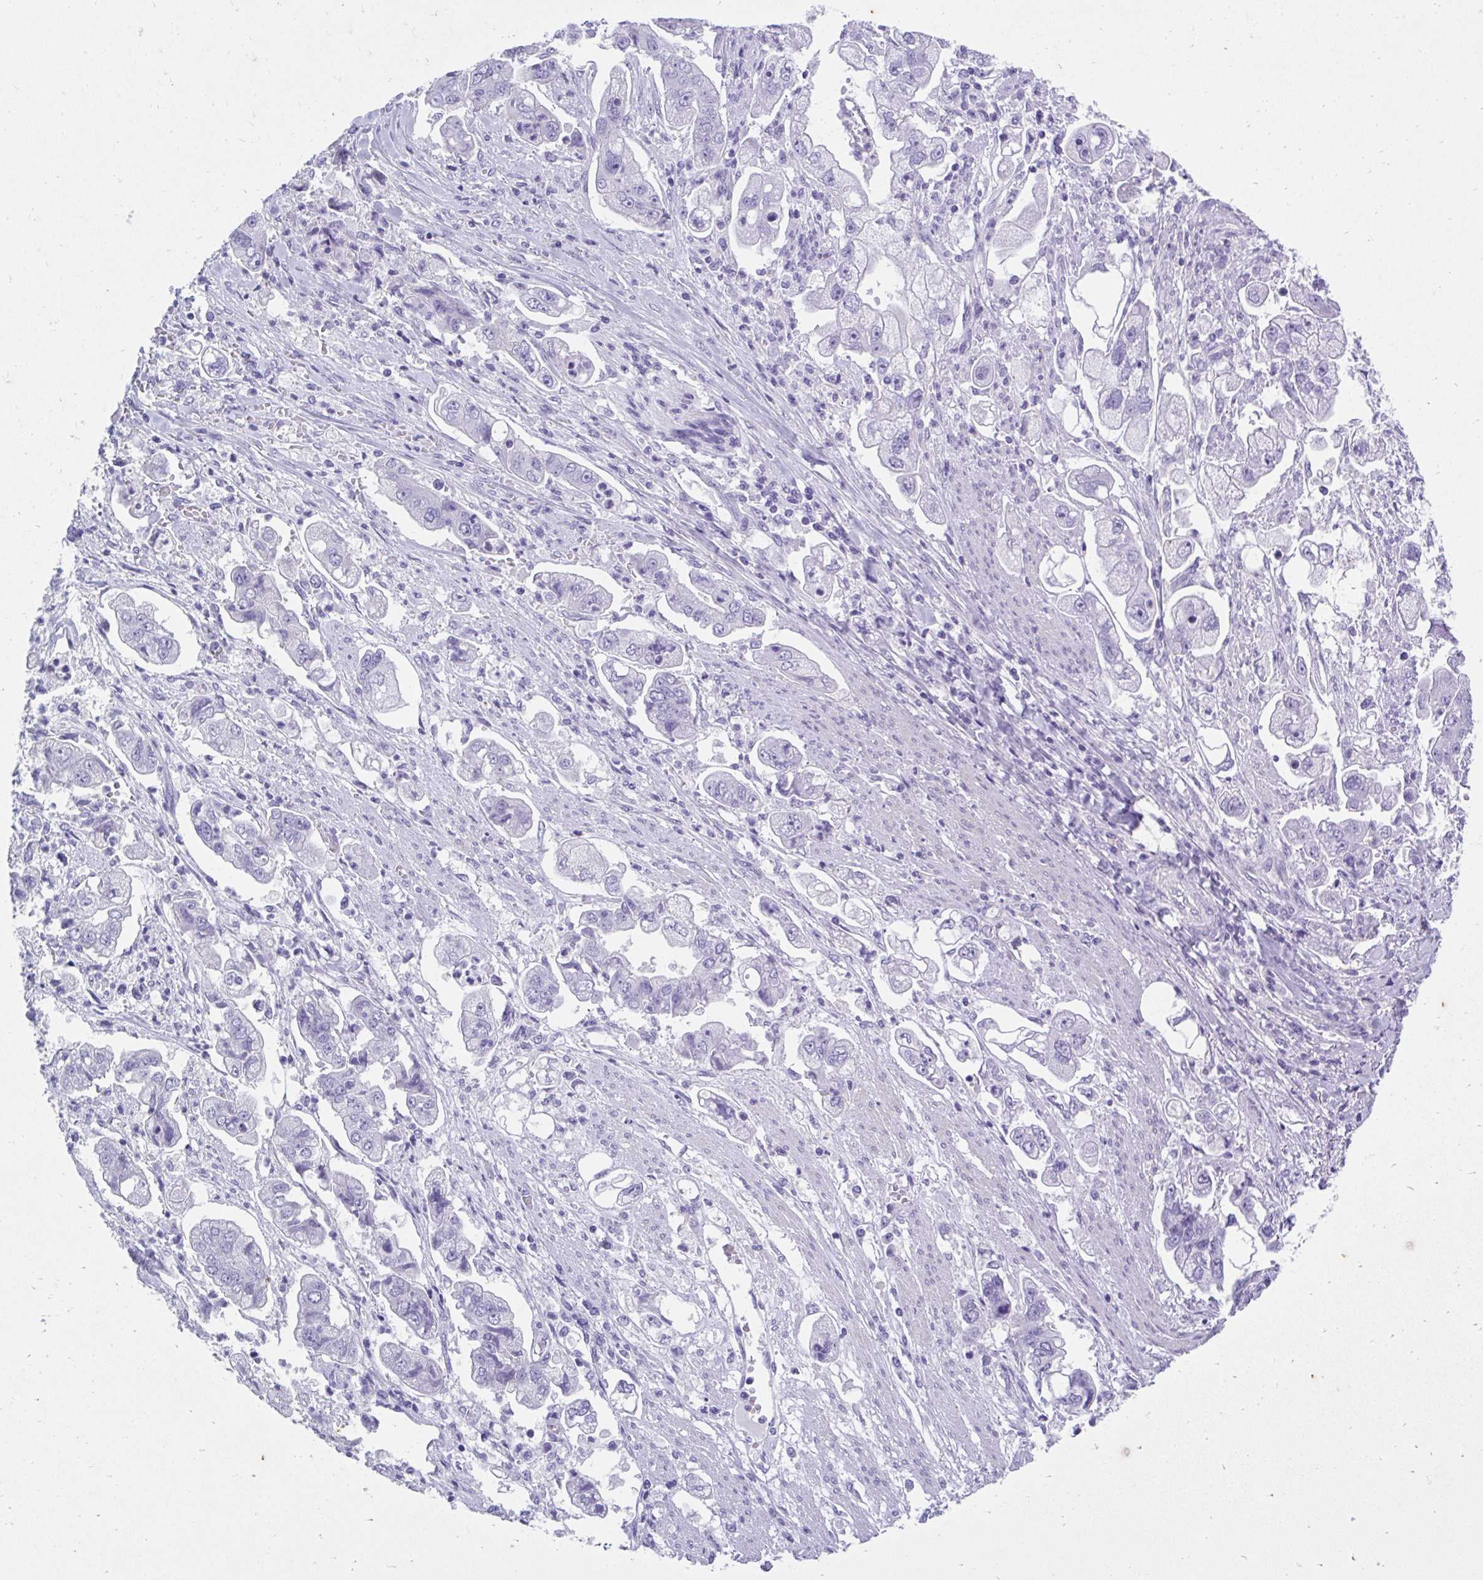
{"staining": {"intensity": "negative", "quantity": "none", "location": "none"}, "tissue": "stomach cancer", "cell_type": "Tumor cells", "image_type": "cancer", "snomed": [{"axis": "morphology", "description": "Adenocarcinoma, NOS"}, {"axis": "topography", "description": "Stomach"}], "caption": "IHC of human stomach adenocarcinoma reveals no expression in tumor cells.", "gene": "KLK1", "patient": {"sex": "male", "age": 62}}